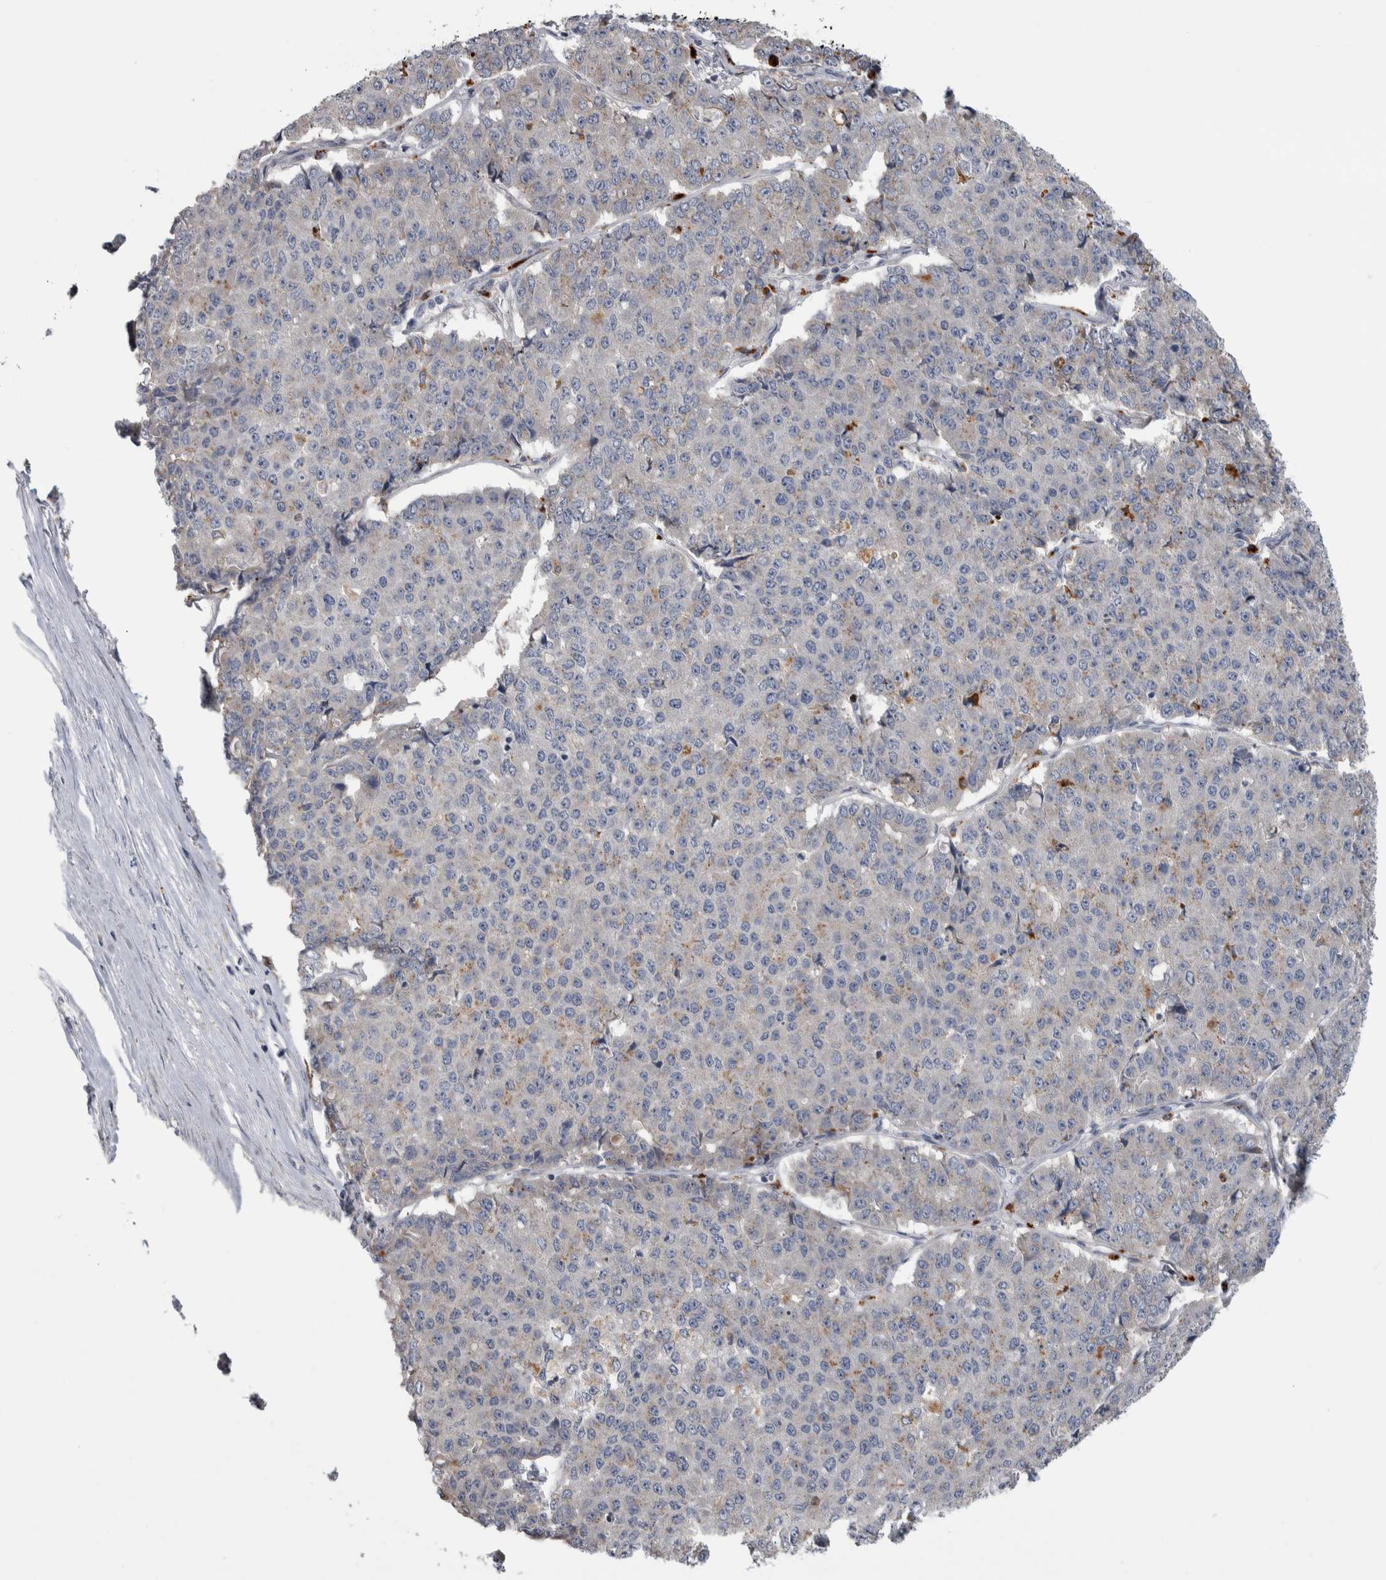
{"staining": {"intensity": "weak", "quantity": "<25%", "location": "cytoplasmic/membranous"}, "tissue": "pancreatic cancer", "cell_type": "Tumor cells", "image_type": "cancer", "snomed": [{"axis": "morphology", "description": "Adenocarcinoma, NOS"}, {"axis": "topography", "description": "Pancreas"}], "caption": "Immunohistochemistry of human pancreatic cancer reveals no staining in tumor cells.", "gene": "FAM83G", "patient": {"sex": "male", "age": 50}}